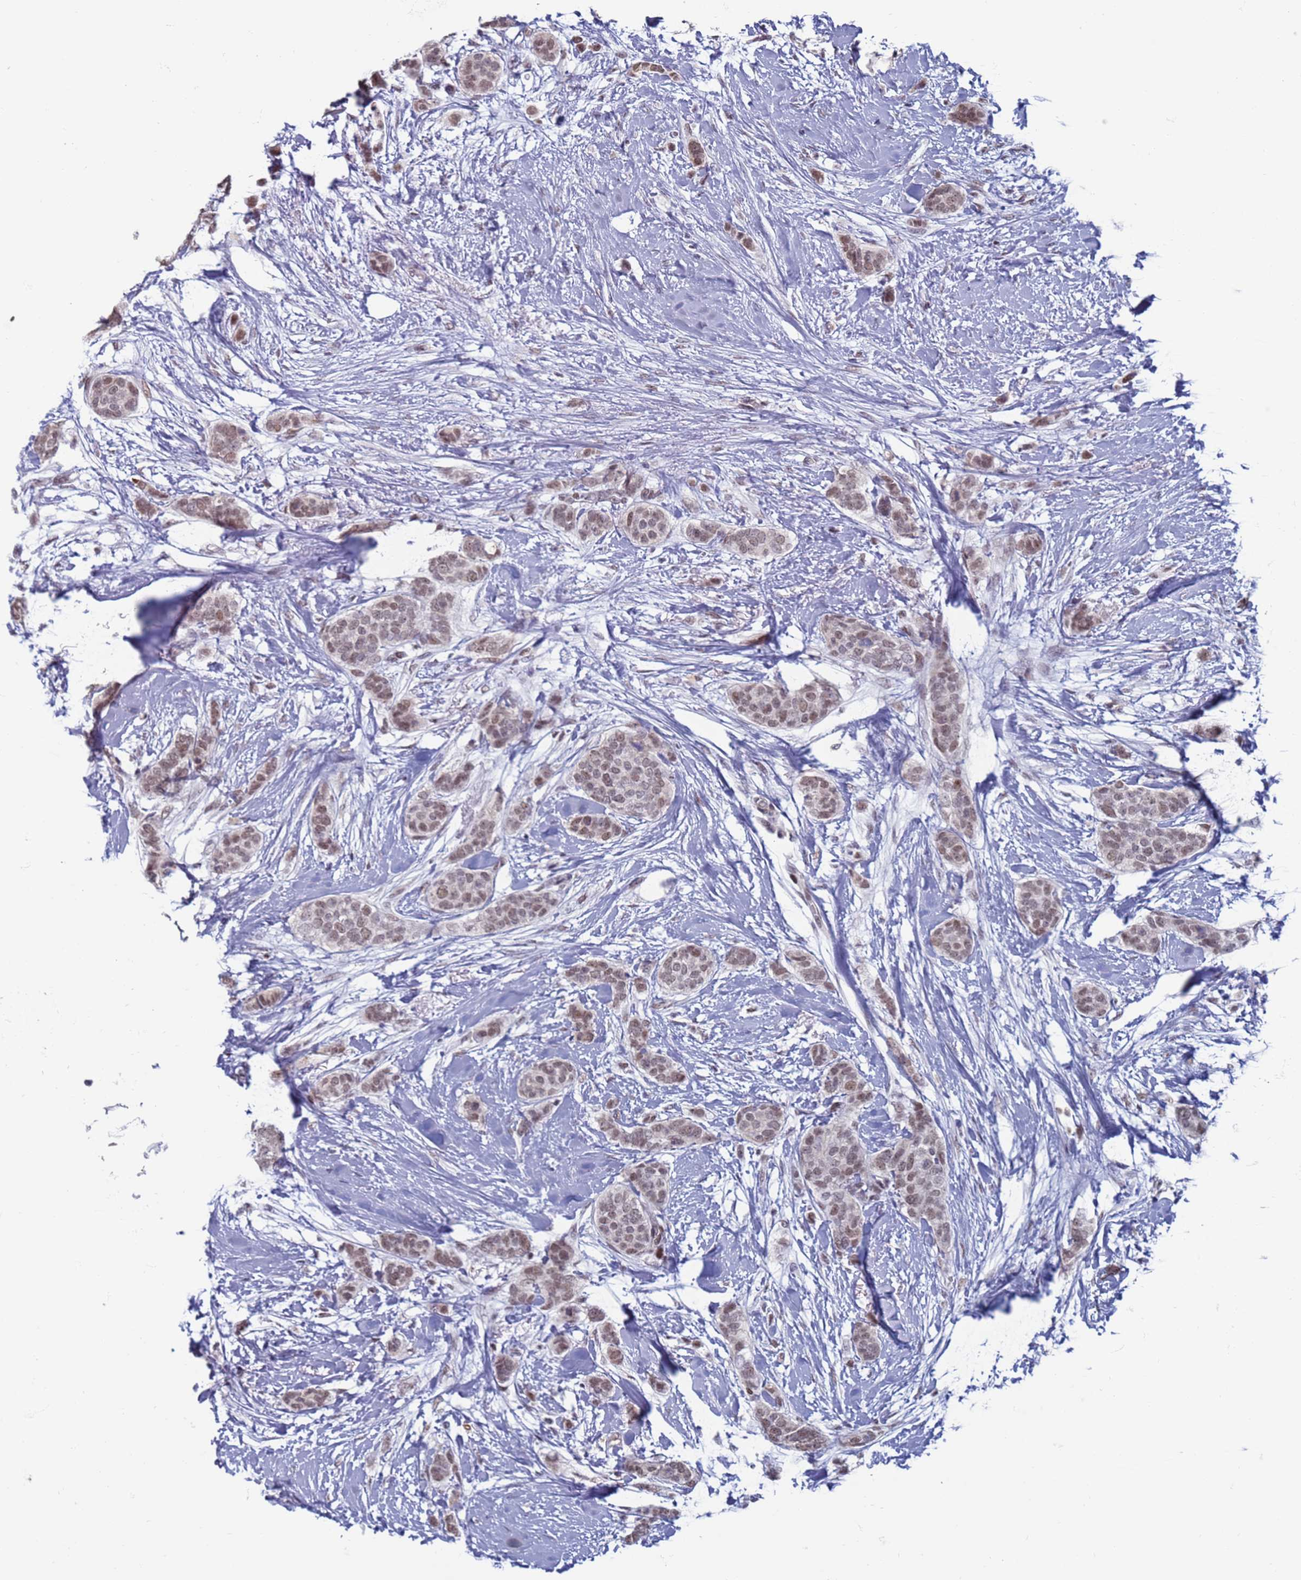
{"staining": {"intensity": "weak", "quantity": ">75%", "location": "nuclear"}, "tissue": "breast cancer", "cell_type": "Tumor cells", "image_type": "cancer", "snomed": [{"axis": "morphology", "description": "Duct carcinoma"}, {"axis": "topography", "description": "Breast"}], "caption": "Human infiltrating ductal carcinoma (breast) stained with a protein marker shows weak staining in tumor cells.", "gene": "SAE1", "patient": {"sex": "female", "age": 72}}